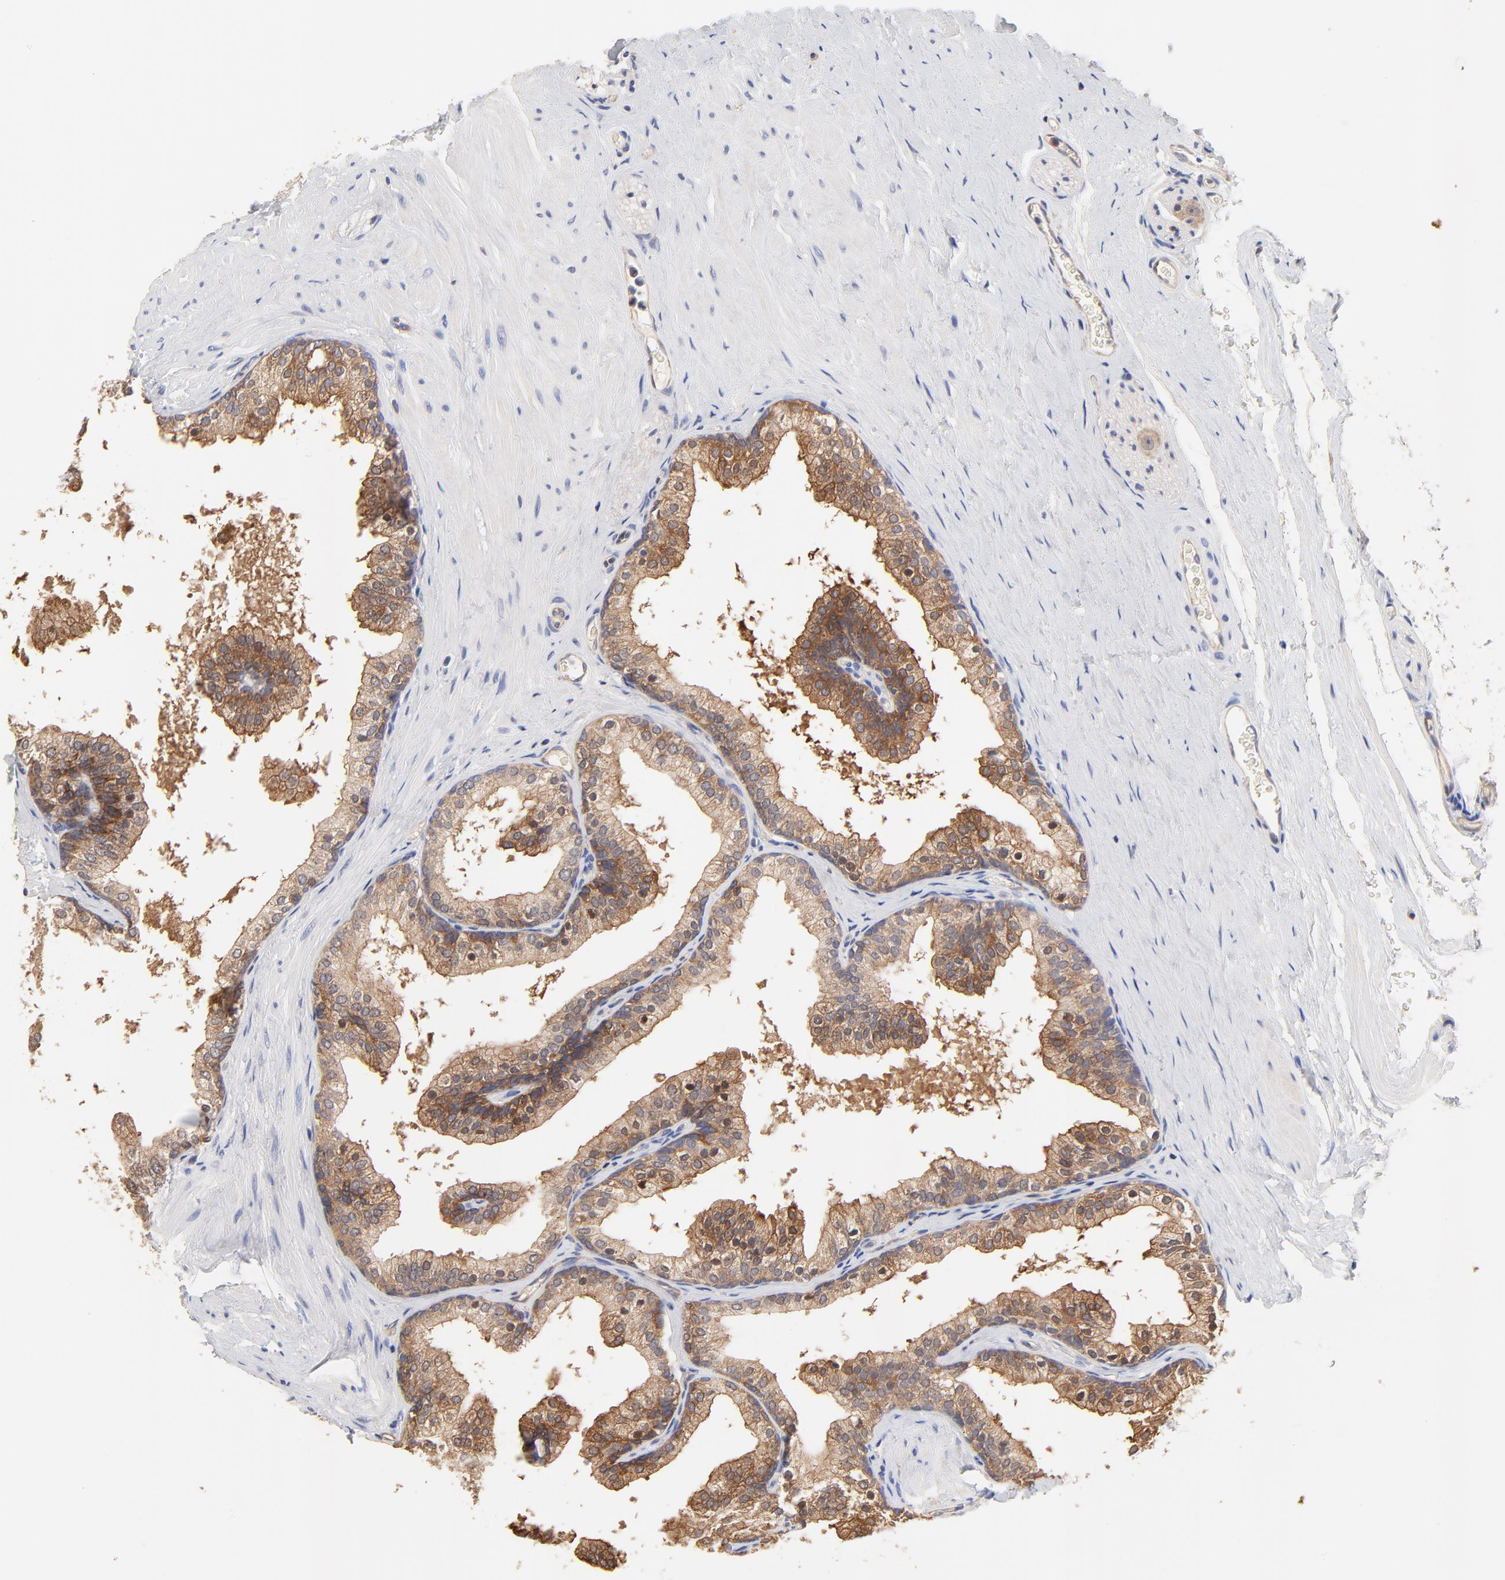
{"staining": {"intensity": "moderate", "quantity": ">75%", "location": "cytoplasmic/membranous"}, "tissue": "prostate", "cell_type": "Glandular cells", "image_type": "normal", "snomed": [{"axis": "morphology", "description": "Normal tissue, NOS"}, {"axis": "topography", "description": "Prostate"}], "caption": "Immunohistochemical staining of unremarkable prostate exhibits >75% levels of moderate cytoplasmic/membranous protein expression in about >75% of glandular cells.", "gene": "FBXL2", "patient": {"sex": "male", "age": 60}}